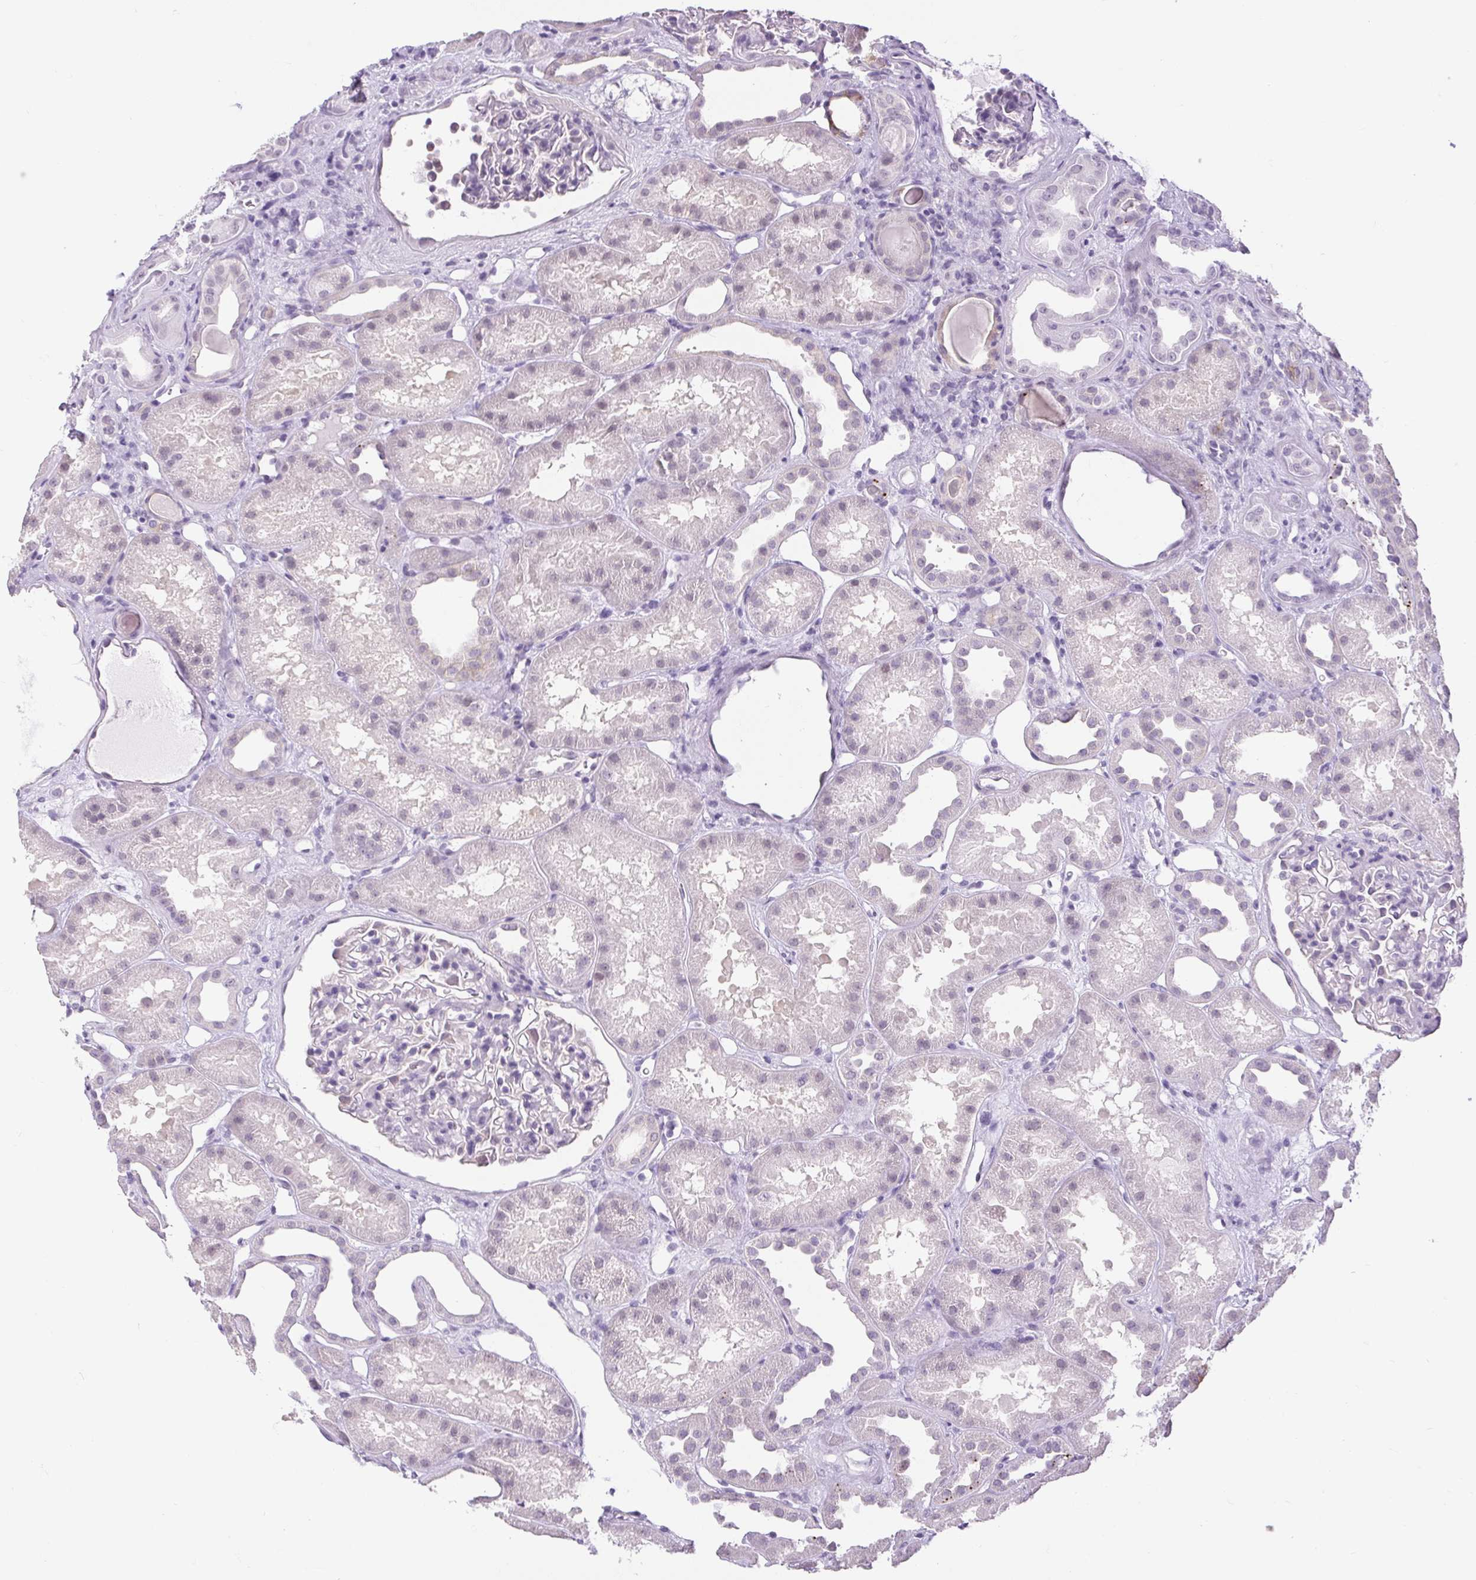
{"staining": {"intensity": "negative", "quantity": "none", "location": "none"}, "tissue": "kidney", "cell_type": "Cells in glomeruli", "image_type": "normal", "snomed": [{"axis": "morphology", "description": "Normal tissue, NOS"}, {"axis": "topography", "description": "Kidney"}], "caption": "Cells in glomeruli show no significant staining in benign kidney. (Stains: DAB immunohistochemistry (IHC) with hematoxylin counter stain, Microscopy: brightfield microscopy at high magnification).", "gene": "BCAS1", "patient": {"sex": "male", "age": 61}}